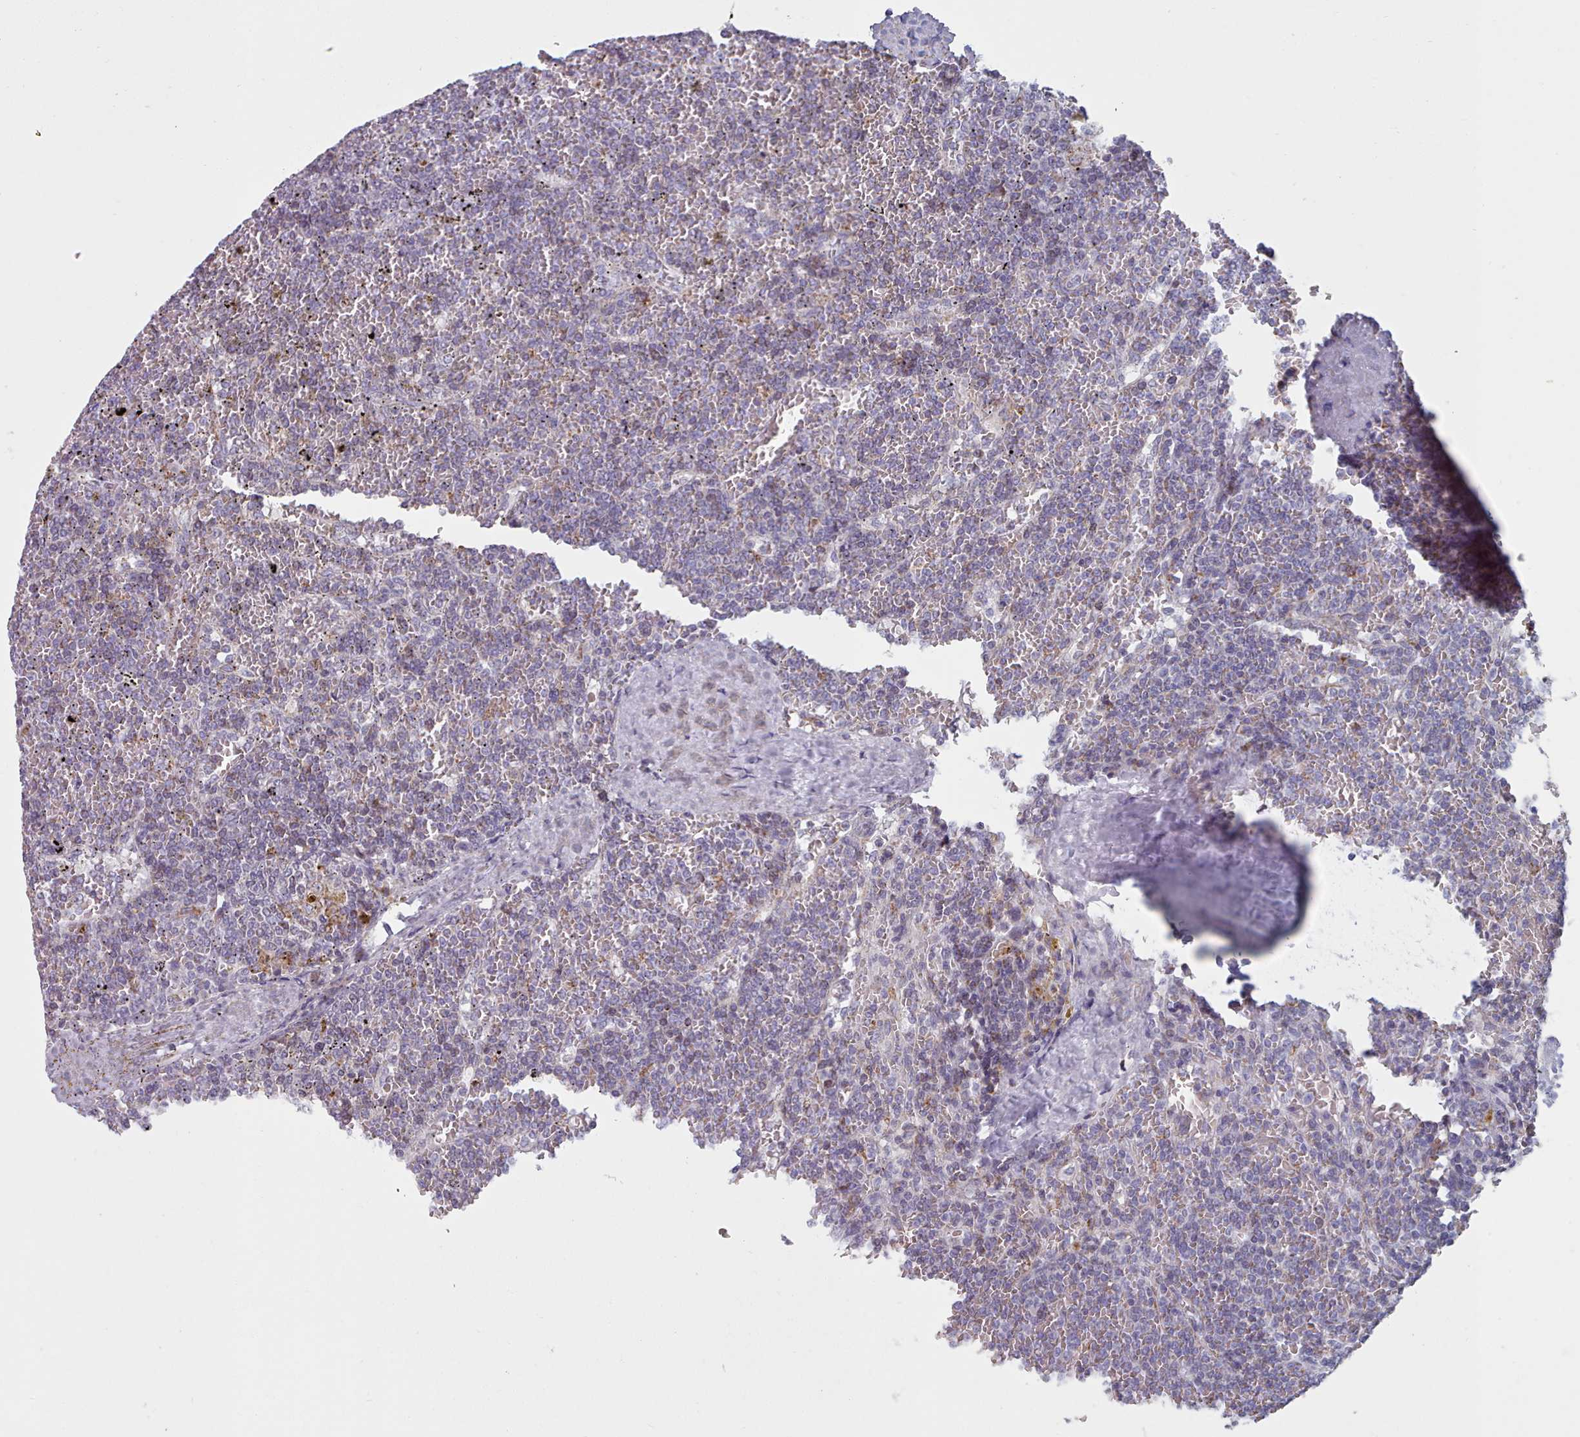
{"staining": {"intensity": "negative", "quantity": "none", "location": "none"}, "tissue": "lymphoma", "cell_type": "Tumor cells", "image_type": "cancer", "snomed": [{"axis": "morphology", "description": "Malignant lymphoma, non-Hodgkin's type, Low grade"}, {"axis": "topography", "description": "Spleen"}], "caption": "A photomicrograph of human lymphoma is negative for staining in tumor cells. (DAB (3,3'-diaminobenzidine) immunohistochemistry visualized using brightfield microscopy, high magnification).", "gene": "FAM170B", "patient": {"sex": "female", "age": 19}}